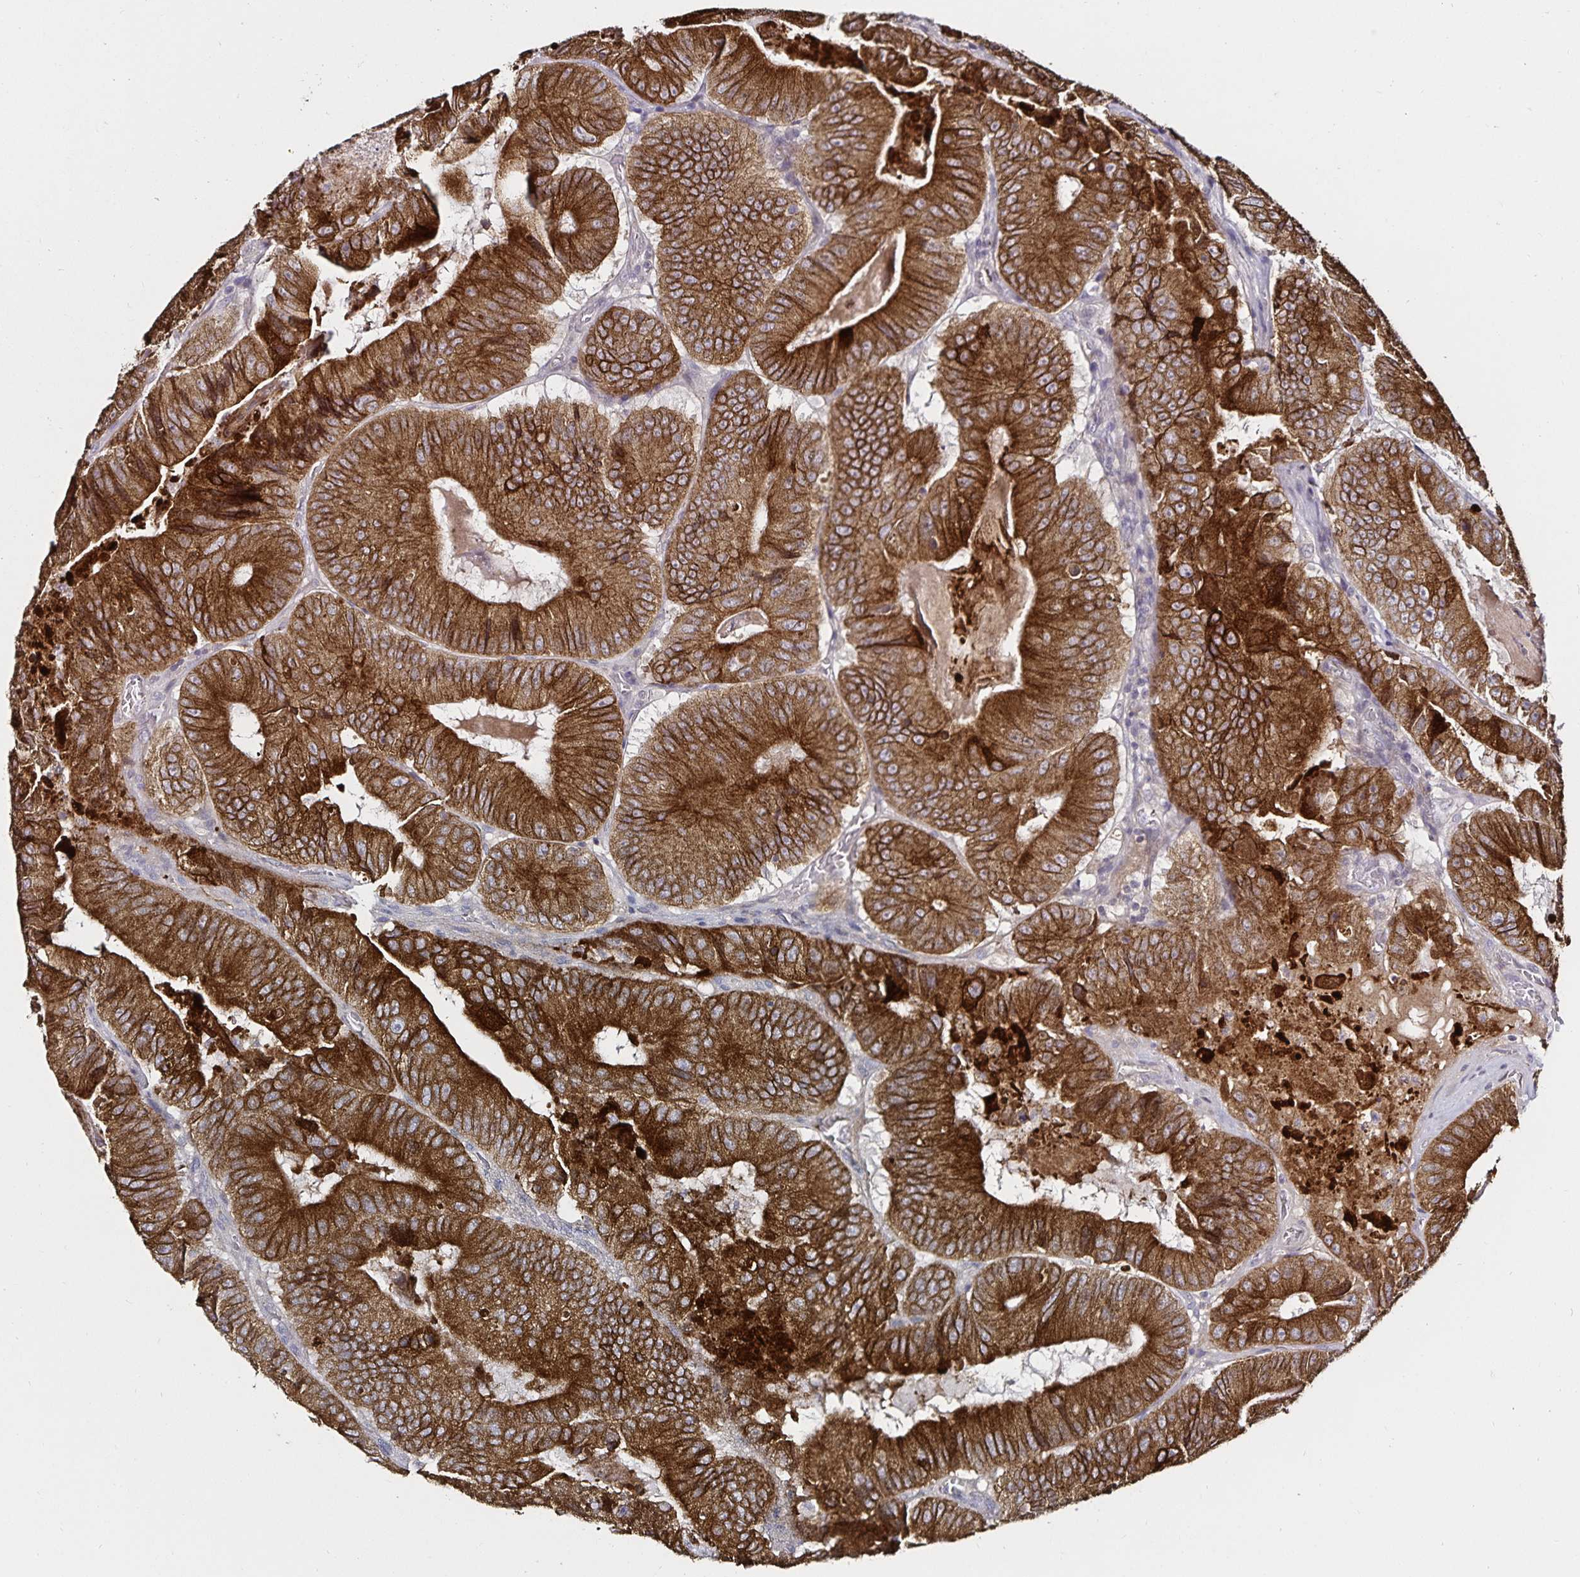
{"staining": {"intensity": "strong", "quantity": ">75%", "location": "cytoplasmic/membranous"}, "tissue": "colorectal cancer", "cell_type": "Tumor cells", "image_type": "cancer", "snomed": [{"axis": "morphology", "description": "Adenocarcinoma, NOS"}, {"axis": "topography", "description": "Colon"}], "caption": "This is an image of immunohistochemistry staining of colorectal cancer (adenocarcinoma), which shows strong expression in the cytoplasmic/membranous of tumor cells.", "gene": "ACSL5", "patient": {"sex": "female", "age": 86}}